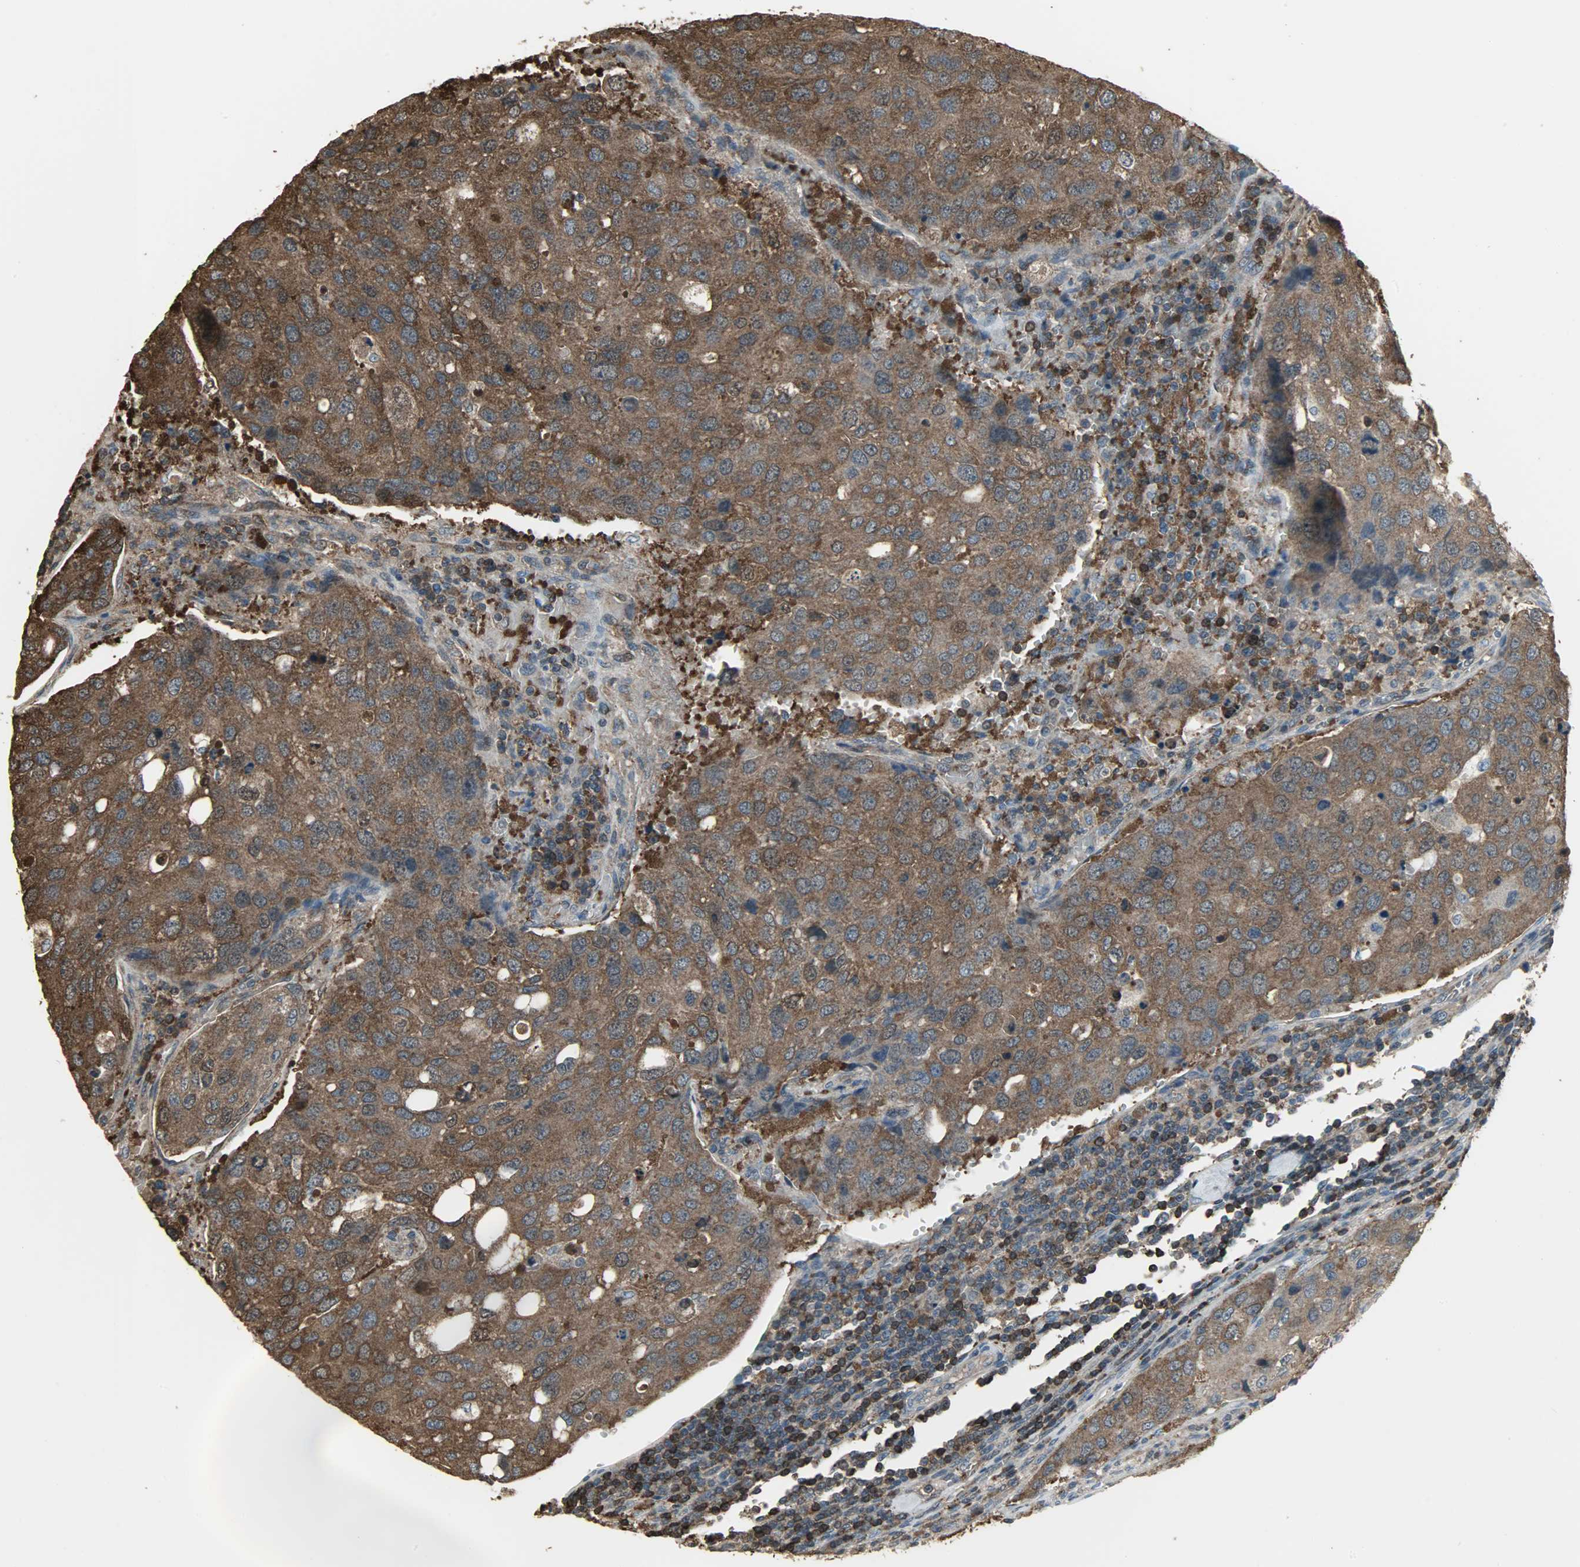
{"staining": {"intensity": "strong", "quantity": ">75%", "location": "cytoplasmic/membranous"}, "tissue": "urothelial cancer", "cell_type": "Tumor cells", "image_type": "cancer", "snomed": [{"axis": "morphology", "description": "Urothelial carcinoma, High grade"}, {"axis": "topography", "description": "Lymph node"}, {"axis": "topography", "description": "Urinary bladder"}], "caption": "Protein staining reveals strong cytoplasmic/membranous positivity in about >75% of tumor cells in urothelial cancer.", "gene": "LDHB", "patient": {"sex": "male", "age": 51}}